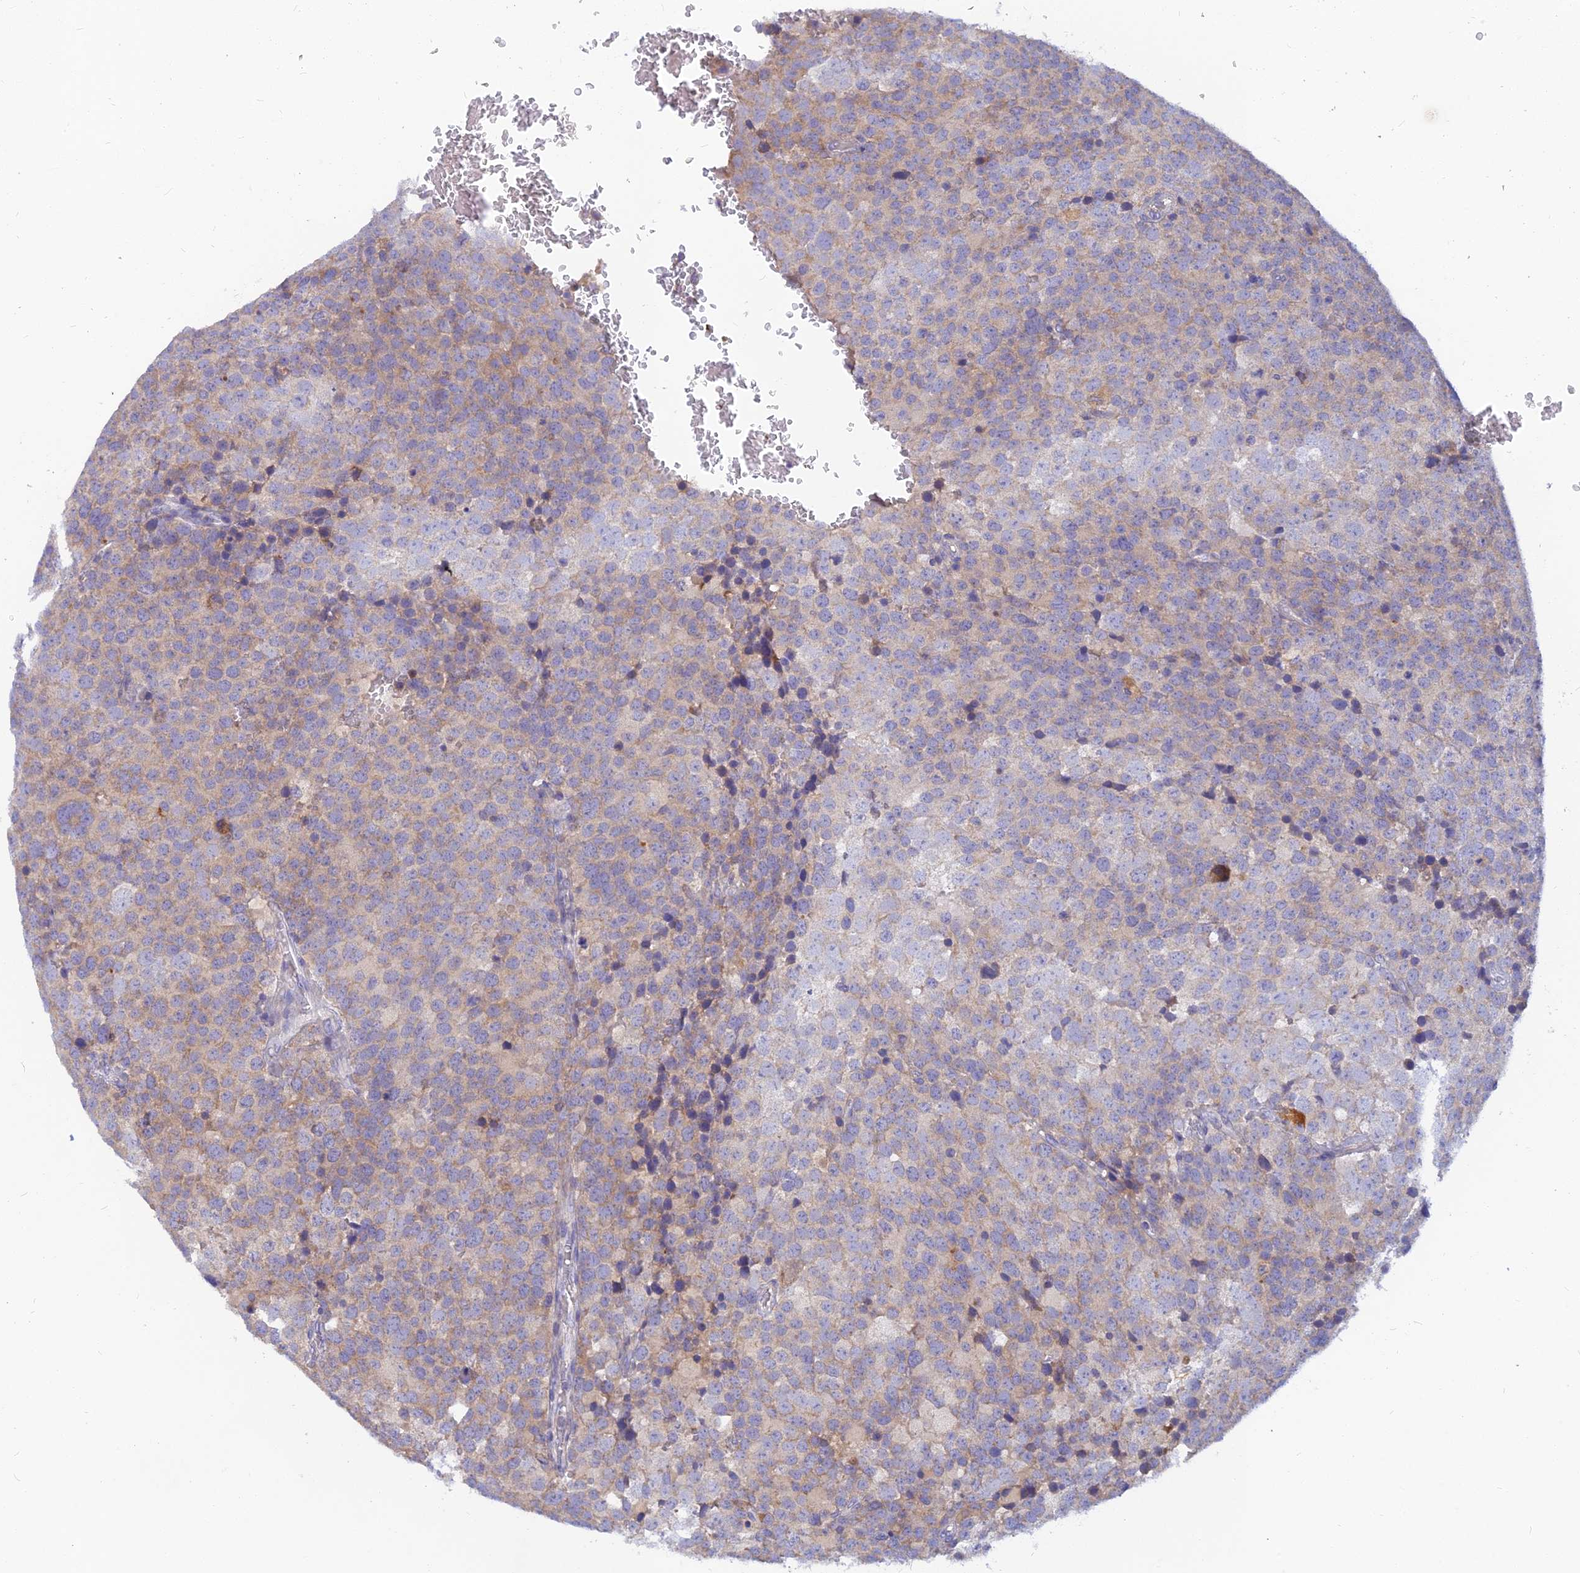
{"staining": {"intensity": "weak", "quantity": "25%-75%", "location": "cytoplasmic/membranous"}, "tissue": "testis cancer", "cell_type": "Tumor cells", "image_type": "cancer", "snomed": [{"axis": "morphology", "description": "Seminoma, NOS"}, {"axis": "topography", "description": "Testis"}], "caption": "Immunohistochemistry of human testis cancer (seminoma) demonstrates low levels of weak cytoplasmic/membranous expression in approximately 25%-75% of tumor cells.", "gene": "CACNA1B", "patient": {"sex": "male", "age": 71}}